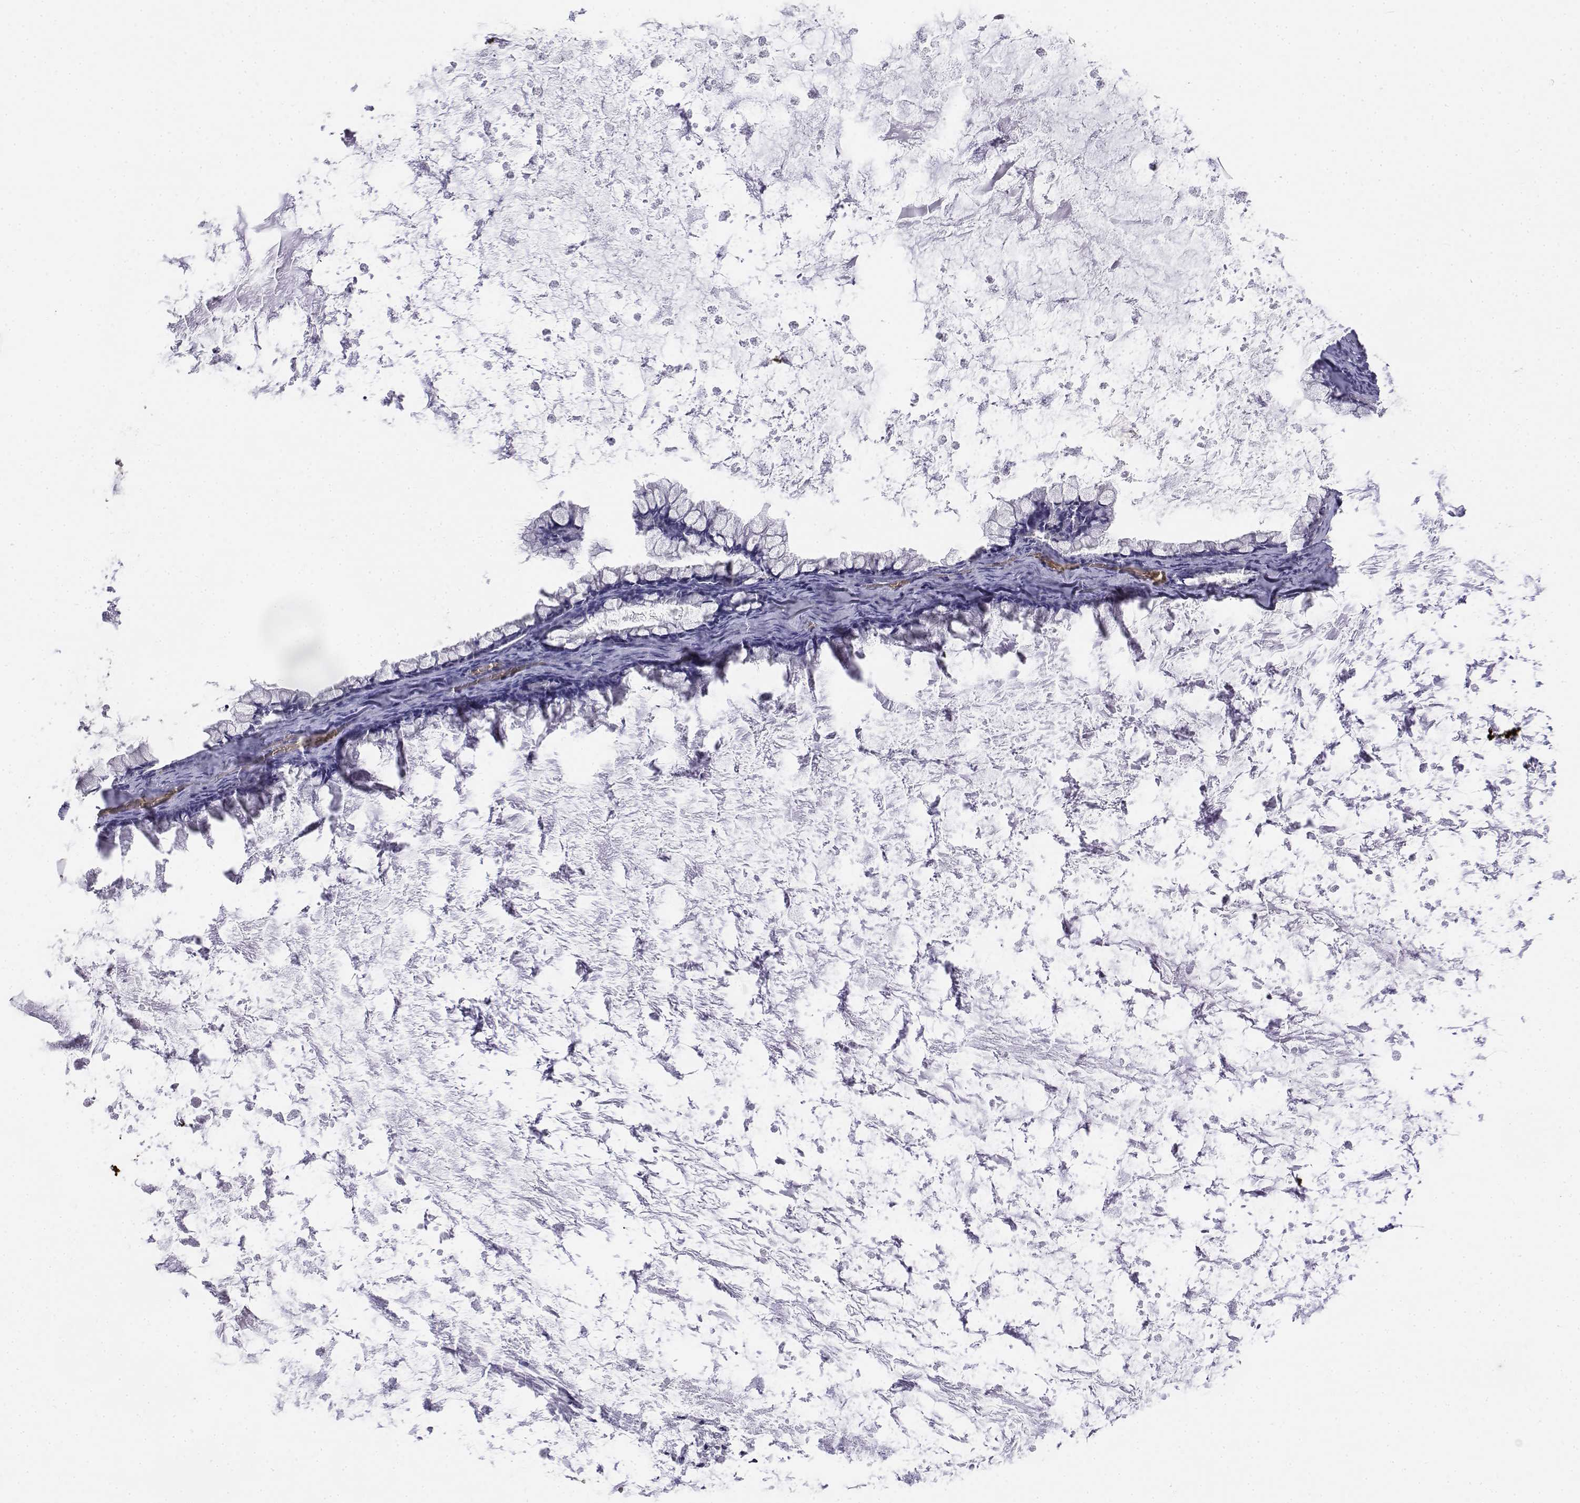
{"staining": {"intensity": "negative", "quantity": "none", "location": "none"}, "tissue": "ovarian cancer", "cell_type": "Tumor cells", "image_type": "cancer", "snomed": [{"axis": "morphology", "description": "Cystadenocarcinoma, mucinous, NOS"}, {"axis": "topography", "description": "Ovary"}], "caption": "Ovarian mucinous cystadenocarcinoma was stained to show a protein in brown. There is no significant positivity in tumor cells.", "gene": "CADM1", "patient": {"sex": "female", "age": 67}}